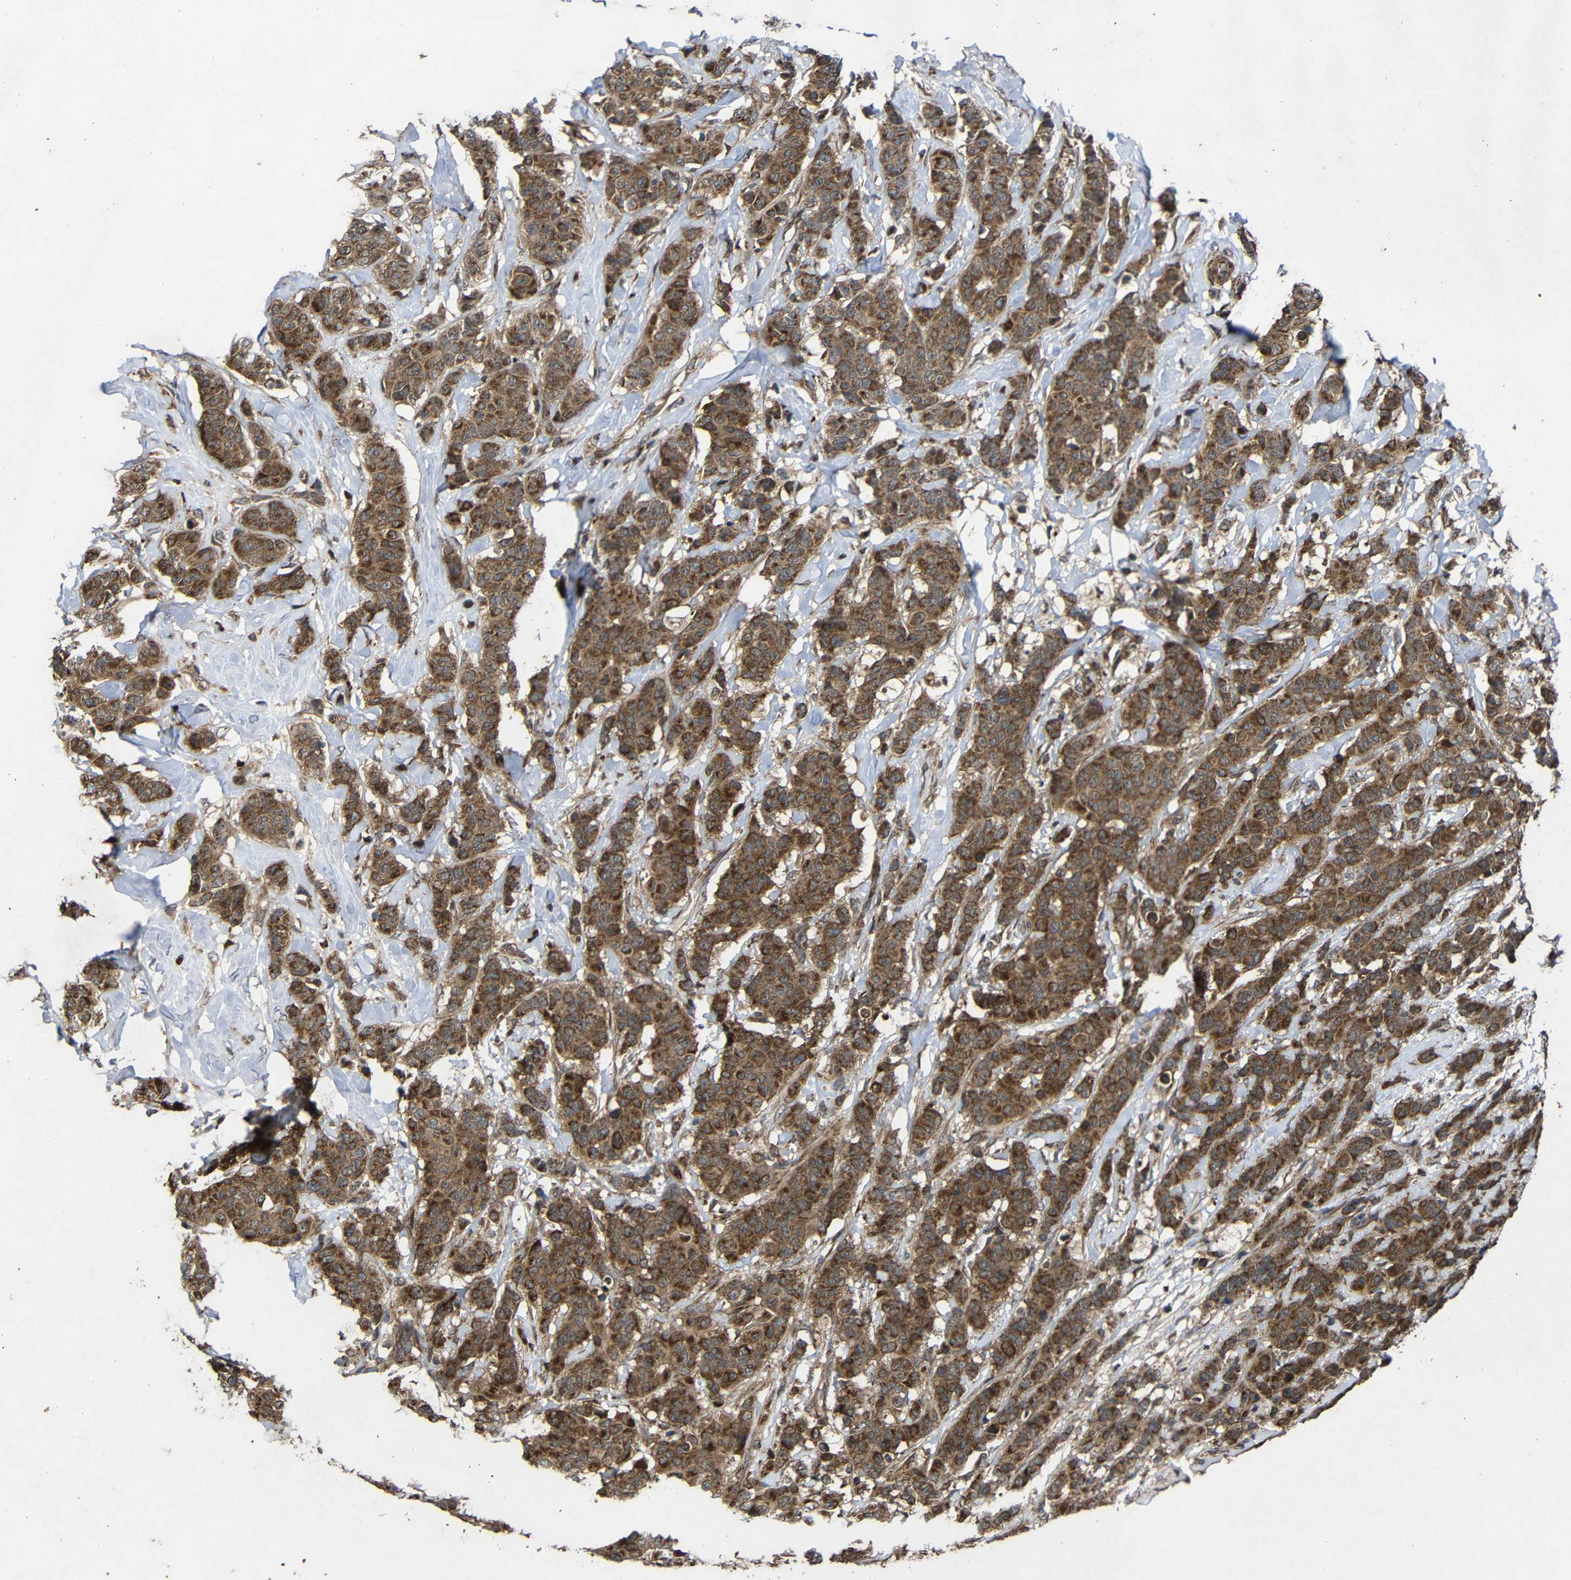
{"staining": {"intensity": "strong", "quantity": ">75%", "location": "cytoplasmic/membranous"}, "tissue": "breast cancer", "cell_type": "Tumor cells", "image_type": "cancer", "snomed": [{"axis": "morphology", "description": "Normal tissue, NOS"}, {"axis": "morphology", "description": "Duct carcinoma"}, {"axis": "topography", "description": "Breast"}], "caption": "A high amount of strong cytoplasmic/membranous expression is present in about >75% of tumor cells in breast infiltrating ductal carcinoma tissue.", "gene": "C1GALT1", "patient": {"sex": "female", "age": 40}}